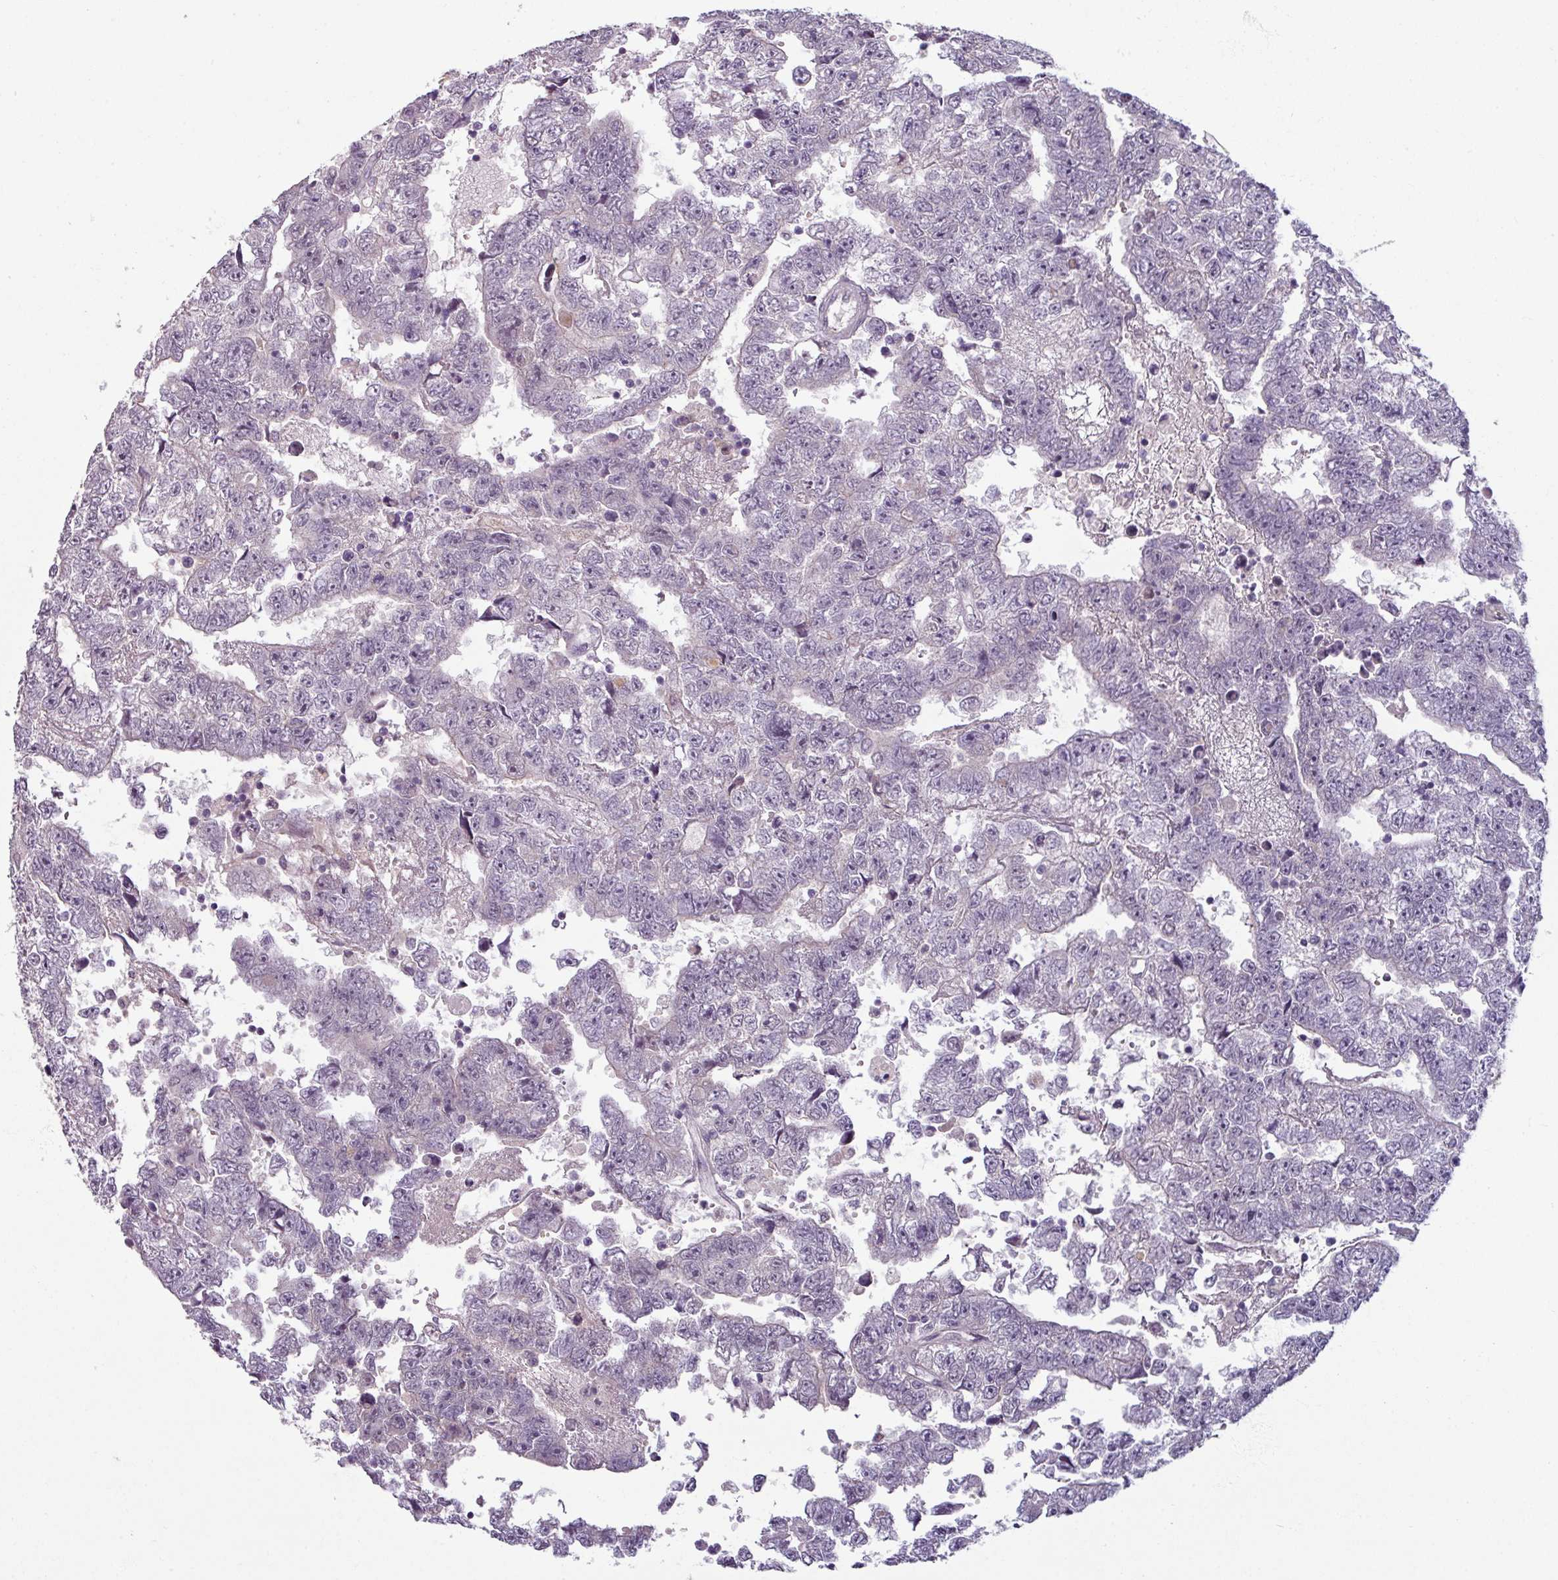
{"staining": {"intensity": "negative", "quantity": "none", "location": "none"}, "tissue": "testis cancer", "cell_type": "Tumor cells", "image_type": "cancer", "snomed": [{"axis": "morphology", "description": "Carcinoma, Embryonal, NOS"}, {"axis": "topography", "description": "Testis"}], "caption": "DAB immunohistochemical staining of testis embryonal carcinoma reveals no significant staining in tumor cells.", "gene": "UVSSA", "patient": {"sex": "male", "age": 25}}